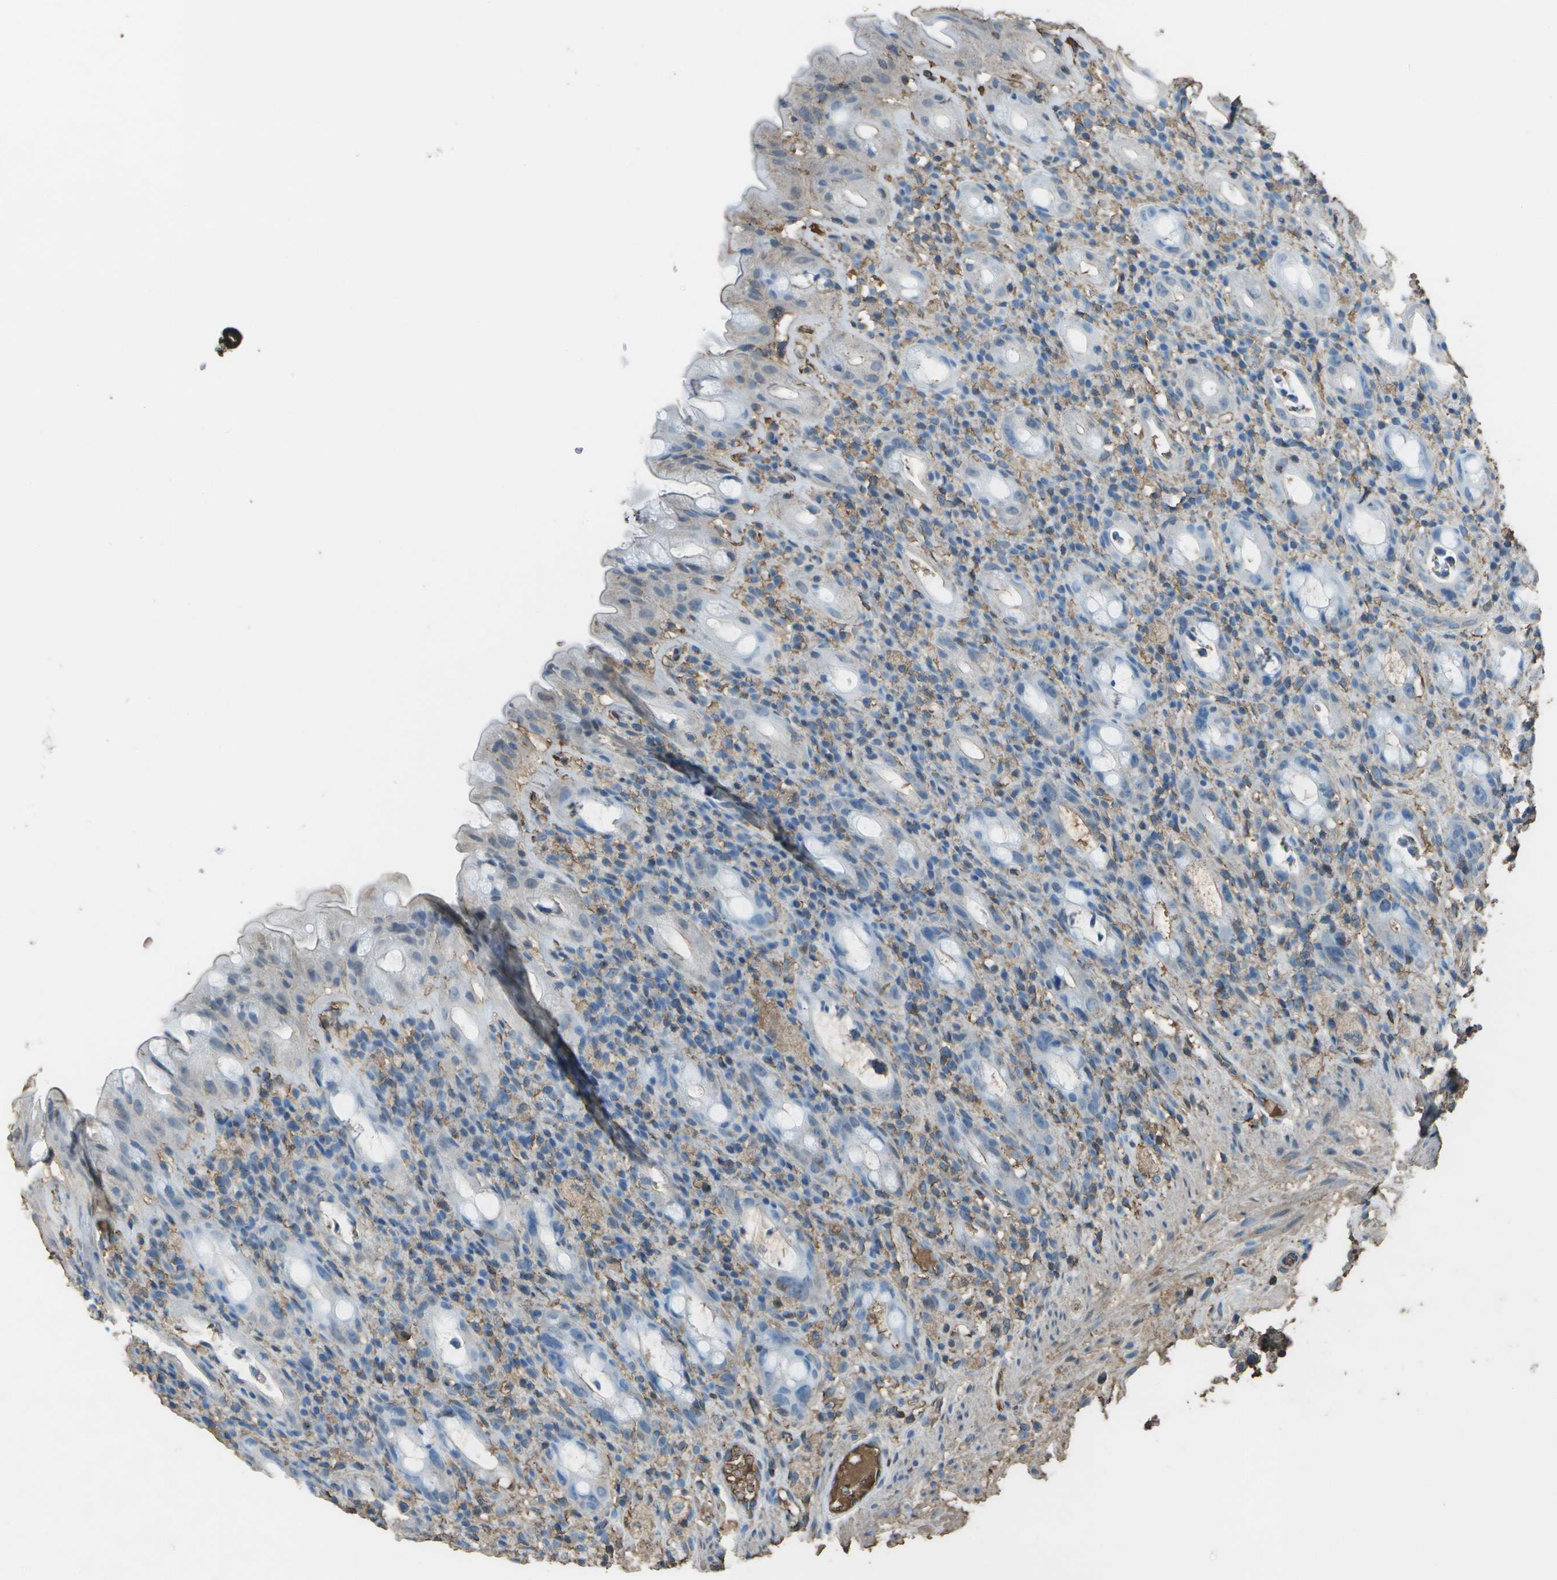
{"staining": {"intensity": "weak", "quantity": "<25%", "location": "cytoplasmic/membranous"}, "tissue": "rectum", "cell_type": "Glandular cells", "image_type": "normal", "snomed": [{"axis": "morphology", "description": "Normal tissue, NOS"}, {"axis": "topography", "description": "Rectum"}], "caption": "Protein analysis of unremarkable rectum displays no significant staining in glandular cells.", "gene": "CYP4F11", "patient": {"sex": "male", "age": 44}}